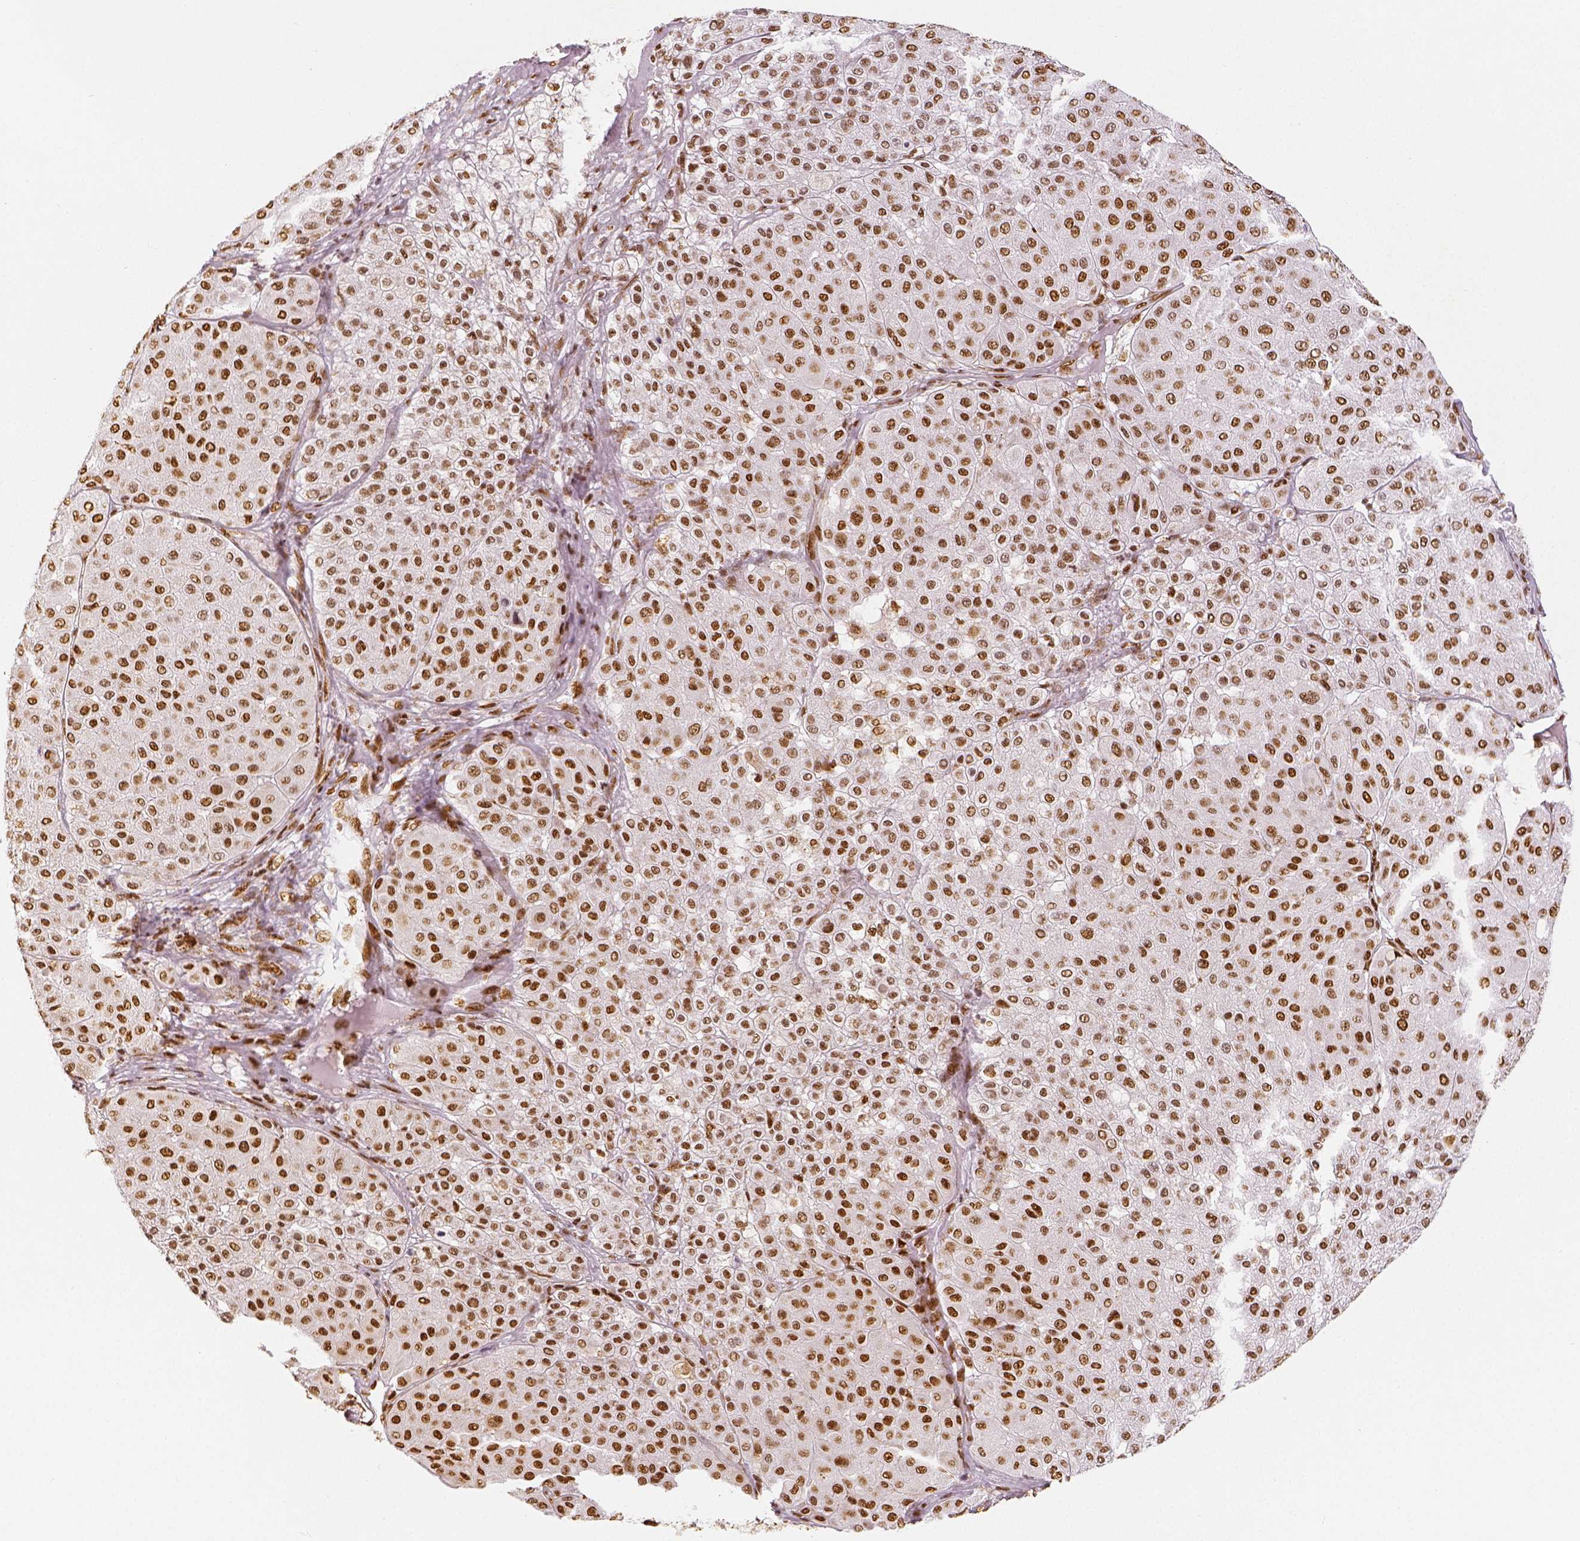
{"staining": {"intensity": "moderate", "quantity": ">75%", "location": "nuclear"}, "tissue": "melanoma", "cell_type": "Tumor cells", "image_type": "cancer", "snomed": [{"axis": "morphology", "description": "Malignant melanoma, Metastatic site"}, {"axis": "topography", "description": "Smooth muscle"}], "caption": "High-power microscopy captured an immunohistochemistry photomicrograph of malignant melanoma (metastatic site), revealing moderate nuclear expression in about >75% of tumor cells.", "gene": "KDM5B", "patient": {"sex": "male", "age": 41}}